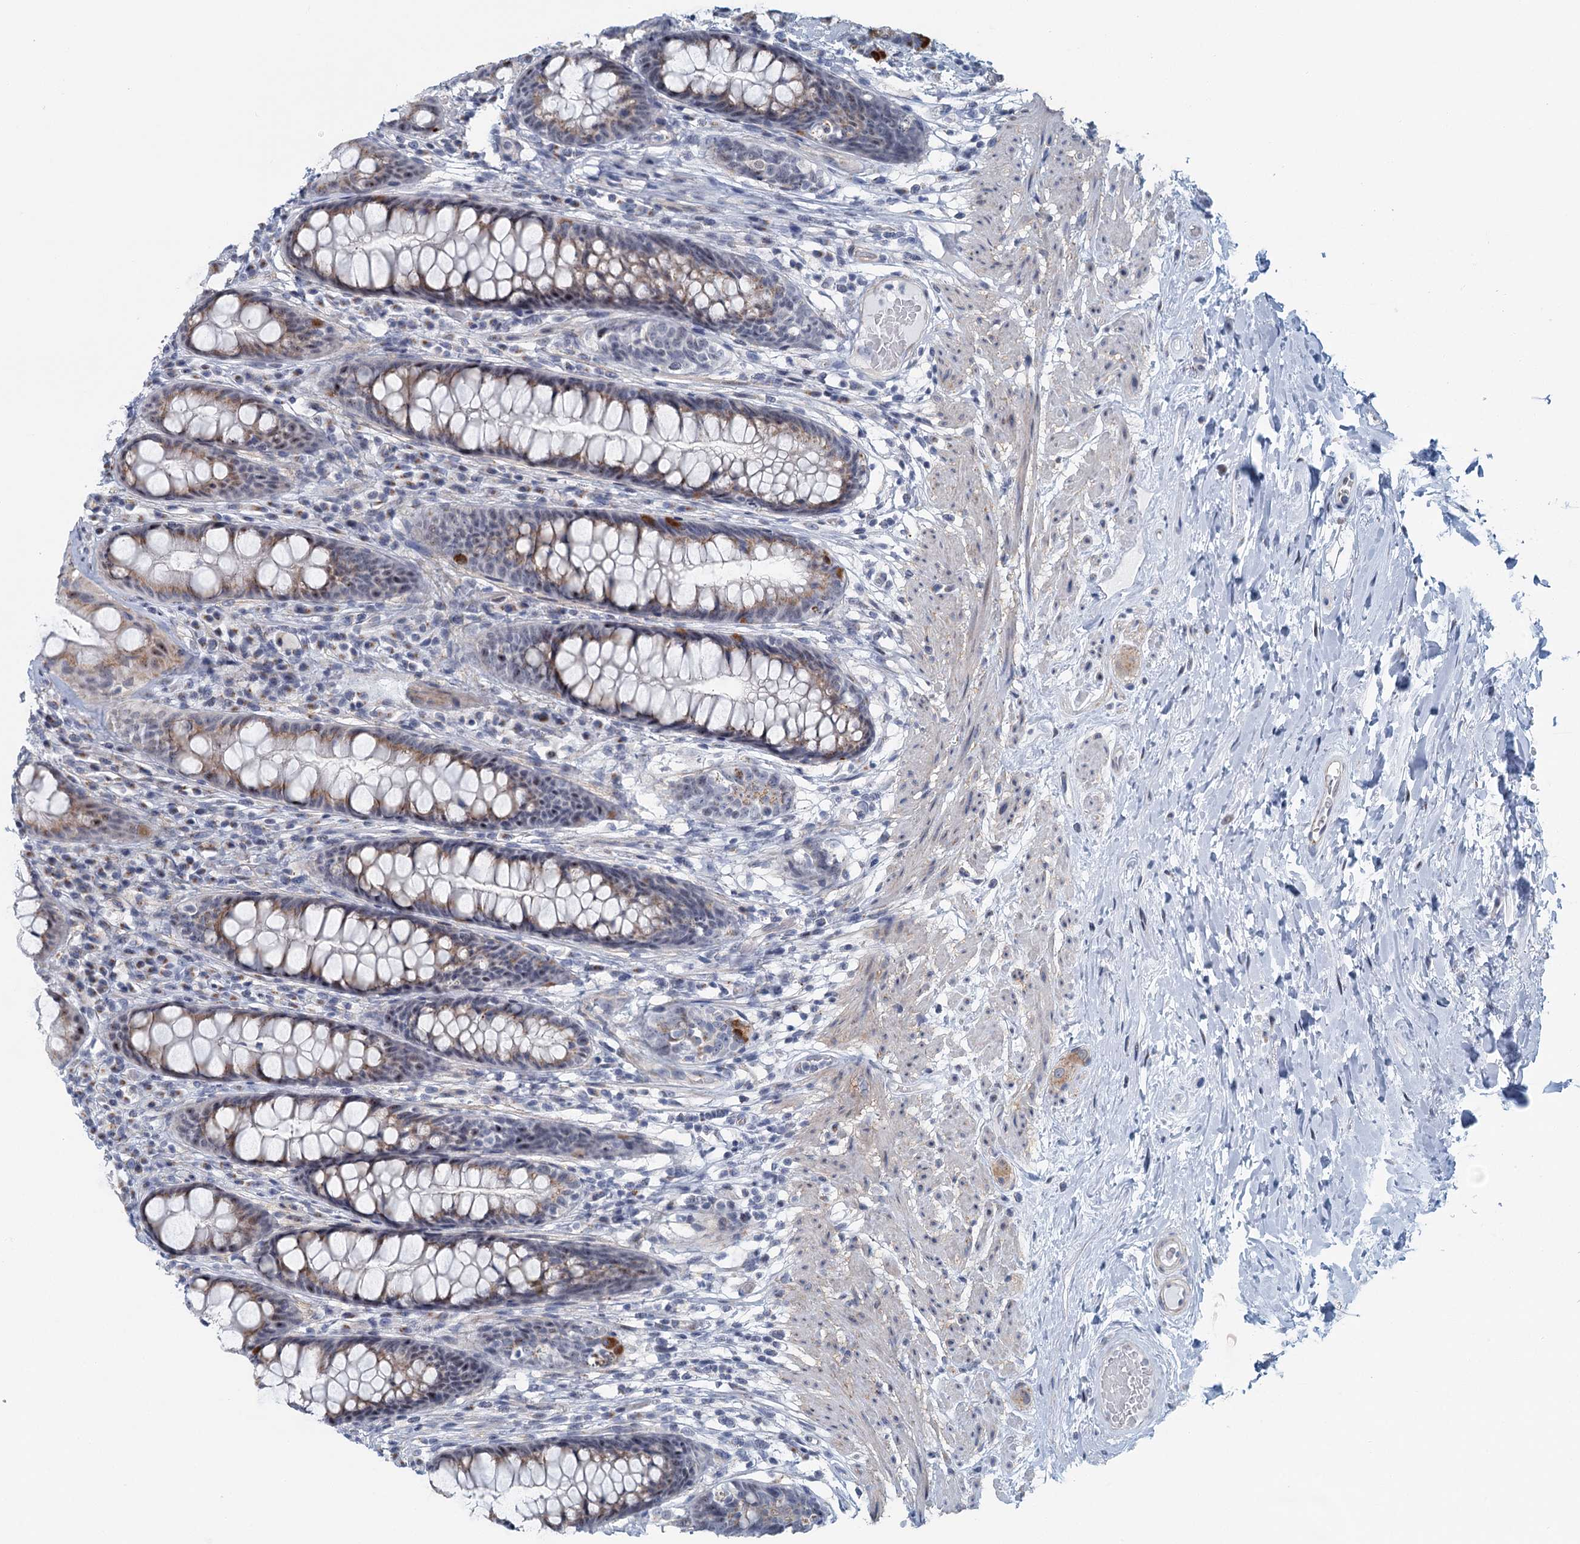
{"staining": {"intensity": "weak", "quantity": "25%-75%", "location": "cytoplasmic/membranous"}, "tissue": "rectum", "cell_type": "Glandular cells", "image_type": "normal", "snomed": [{"axis": "morphology", "description": "Normal tissue, NOS"}, {"axis": "topography", "description": "Rectum"}], "caption": "Immunohistochemistry (IHC) of normal human rectum reveals low levels of weak cytoplasmic/membranous expression in approximately 25%-75% of glandular cells.", "gene": "ZNF527", "patient": {"sex": "male", "age": 74}}